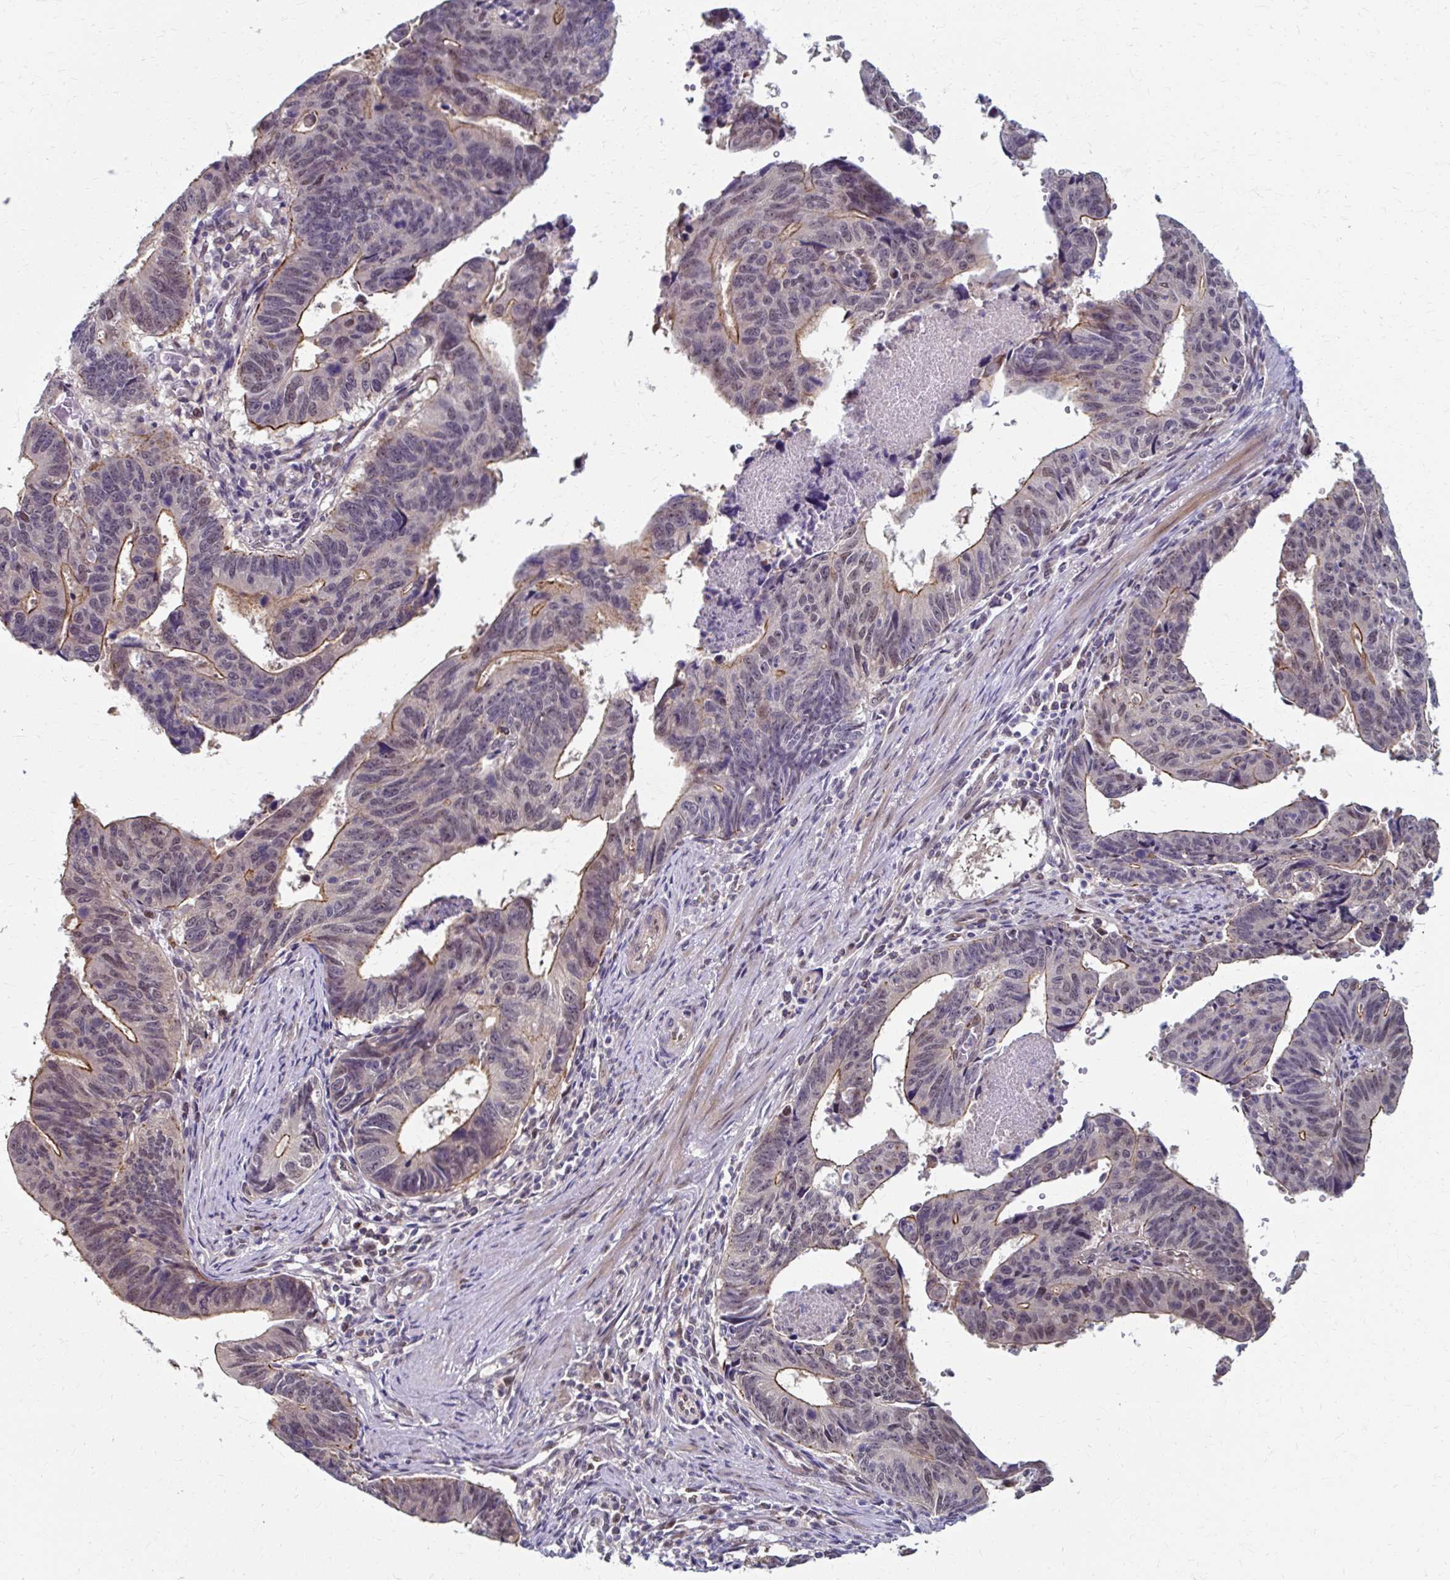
{"staining": {"intensity": "moderate", "quantity": "25%-75%", "location": "cytoplasmic/membranous,nuclear"}, "tissue": "stomach cancer", "cell_type": "Tumor cells", "image_type": "cancer", "snomed": [{"axis": "morphology", "description": "Adenocarcinoma, NOS"}, {"axis": "topography", "description": "Stomach"}], "caption": "This micrograph reveals stomach cancer stained with immunohistochemistry (IHC) to label a protein in brown. The cytoplasmic/membranous and nuclear of tumor cells show moderate positivity for the protein. Nuclei are counter-stained blue.", "gene": "ZNF555", "patient": {"sex": "male", "age": 59}}